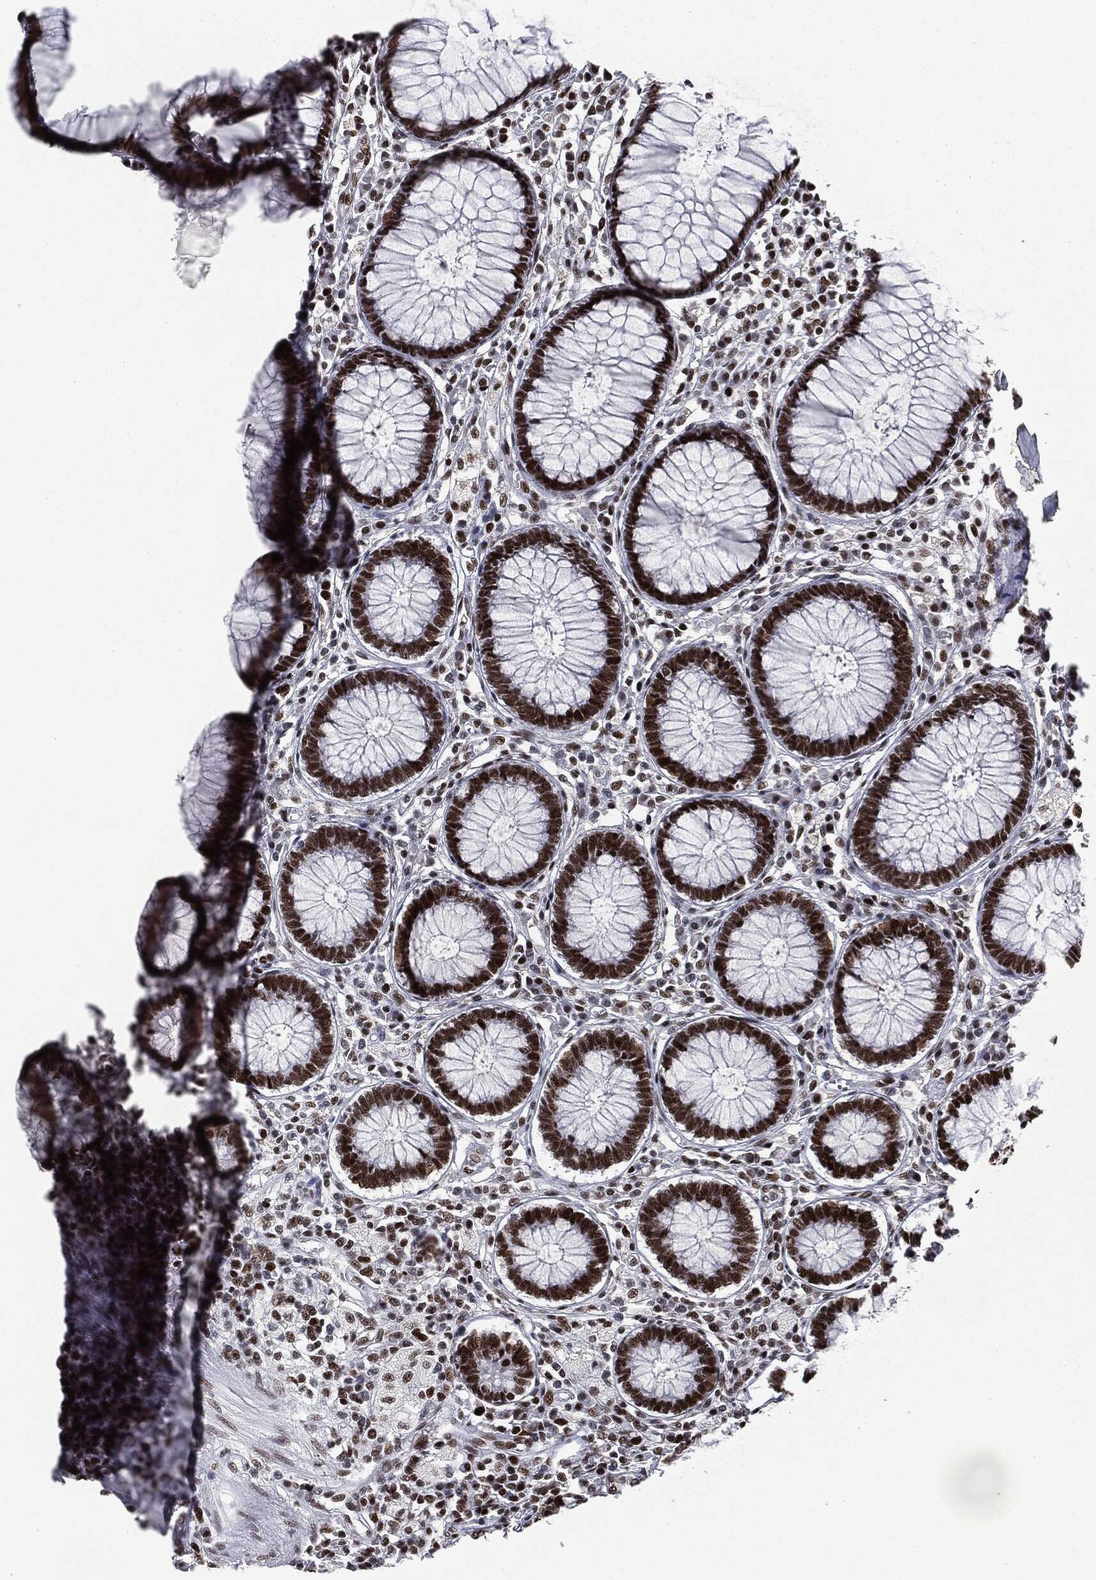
{"staining": {"intensity": "strong", "quantity": ">75%", "location": "nuclear"}, "tissue": "colon", "cell_type": "Endothelial cells", "image_type": "normal", "snomed": [{"axis": "morphology", "description": "Normal tissue, NOS"}, {"axis": "topography", "description": "Colon"}], "caption": "Colon was stained to show a protein in brown. There is high levels of strong nuclear expression in about >75% of endothelial cells. (DAB IHC with brightfield microscopy, high magnification).", "gene": "MSH2", "patient": {"sex": "male", "age": 65}}